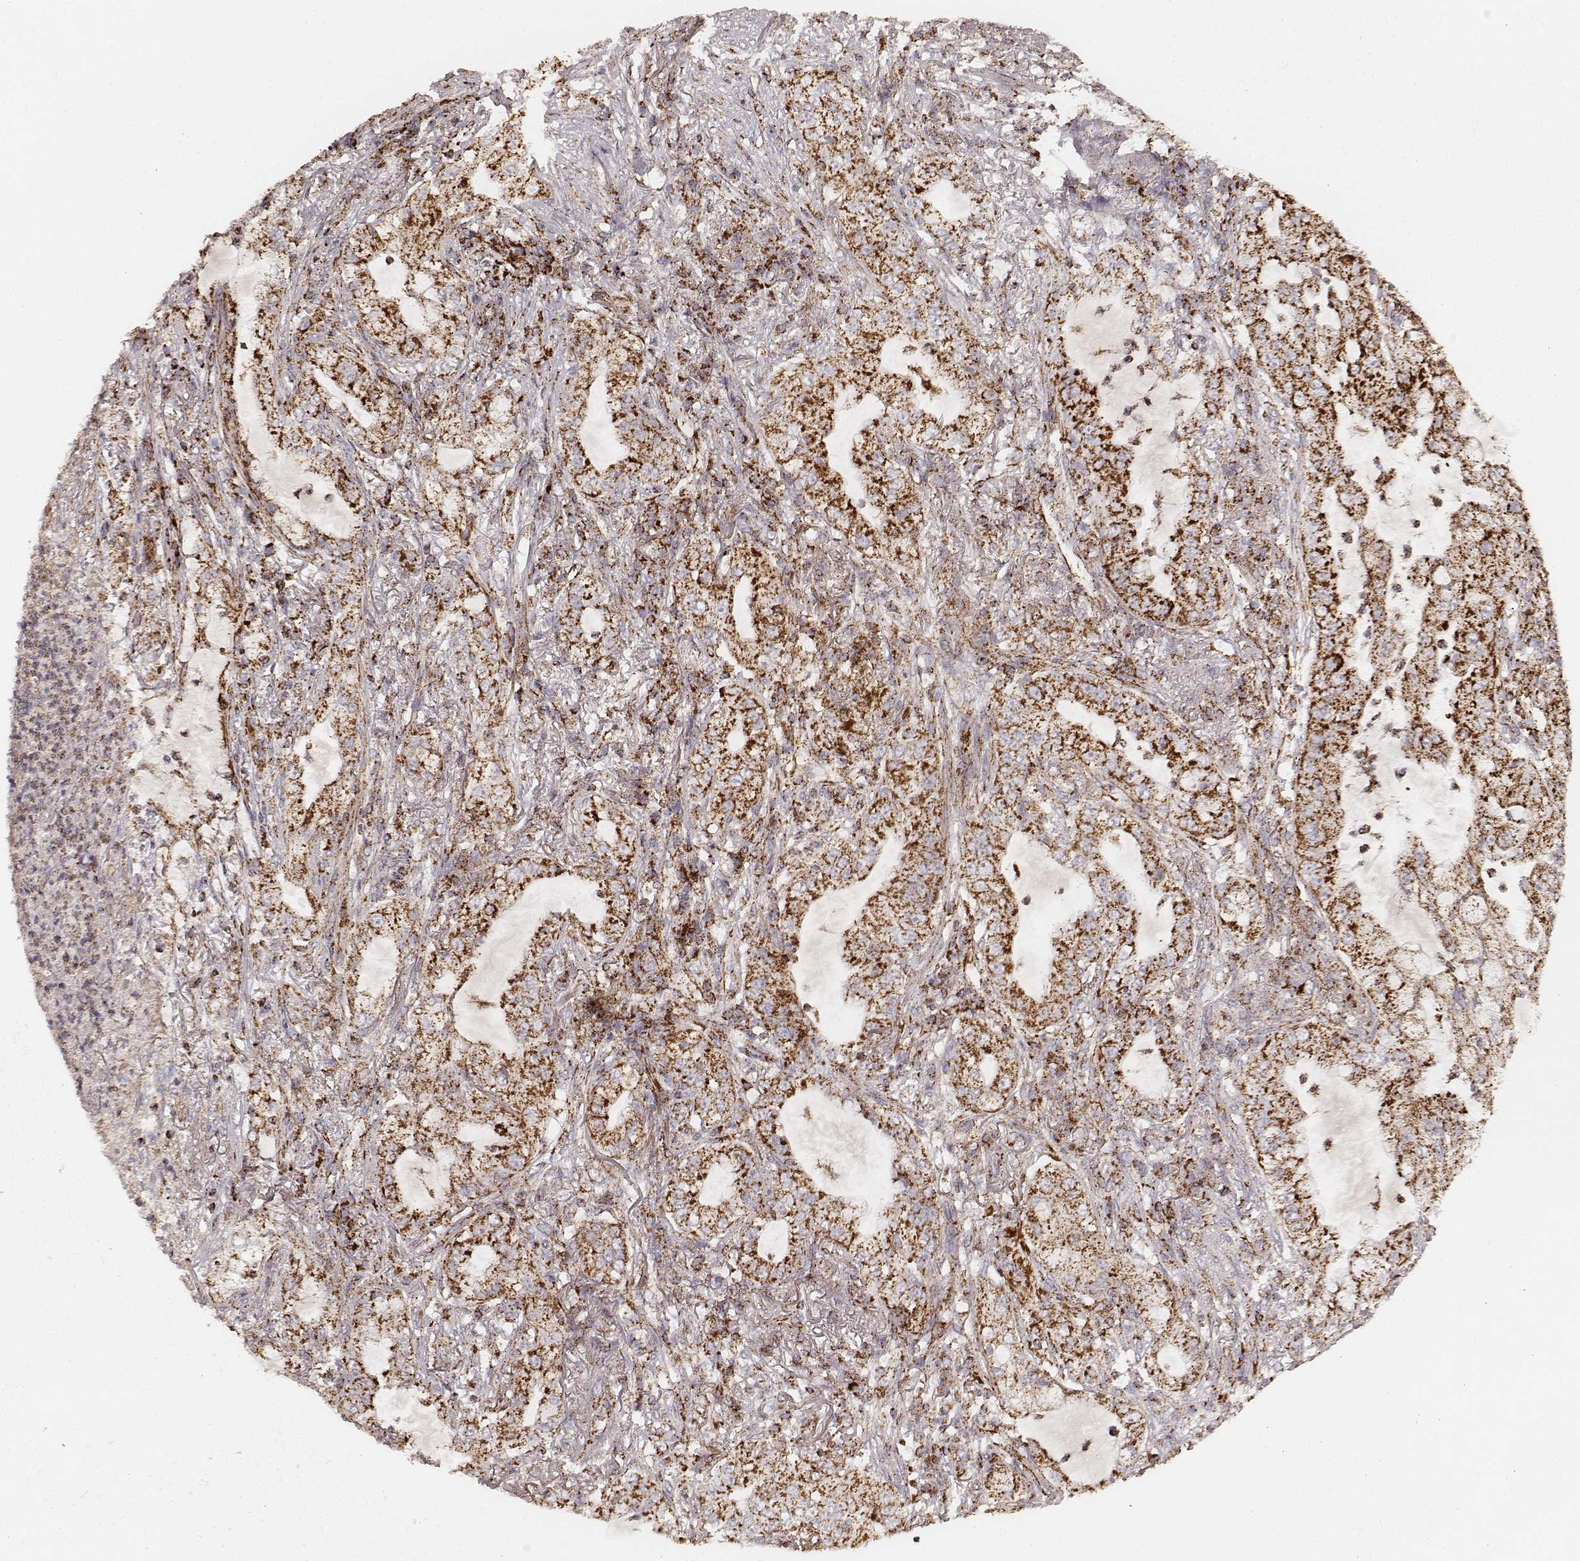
{"staining": {"intensity": "strong", "quantity": ">75%", "location": "cytoplasmic/membranous"}, "tissue": "lung cancer", "cell_type": "Tumor cells", "image_type": "cancer", "snomed": [{"axis": "morphology", "description": "Adenocarcinoma, NOS"}, {"axis": "topography", "description": "Lung"}], "caption": "Protein positivity by immunohistochemistry (IHC) exhibits strong cytoplasmic/membranous expression in approximately >75% of tumor cells in lung cancer. (DAB (3,3'-diaminobenzidine) IHC, brown staining for protein, blue staining for nuclei).", "gene": "CS", "patient": {"sex": "female", "age": 73}}